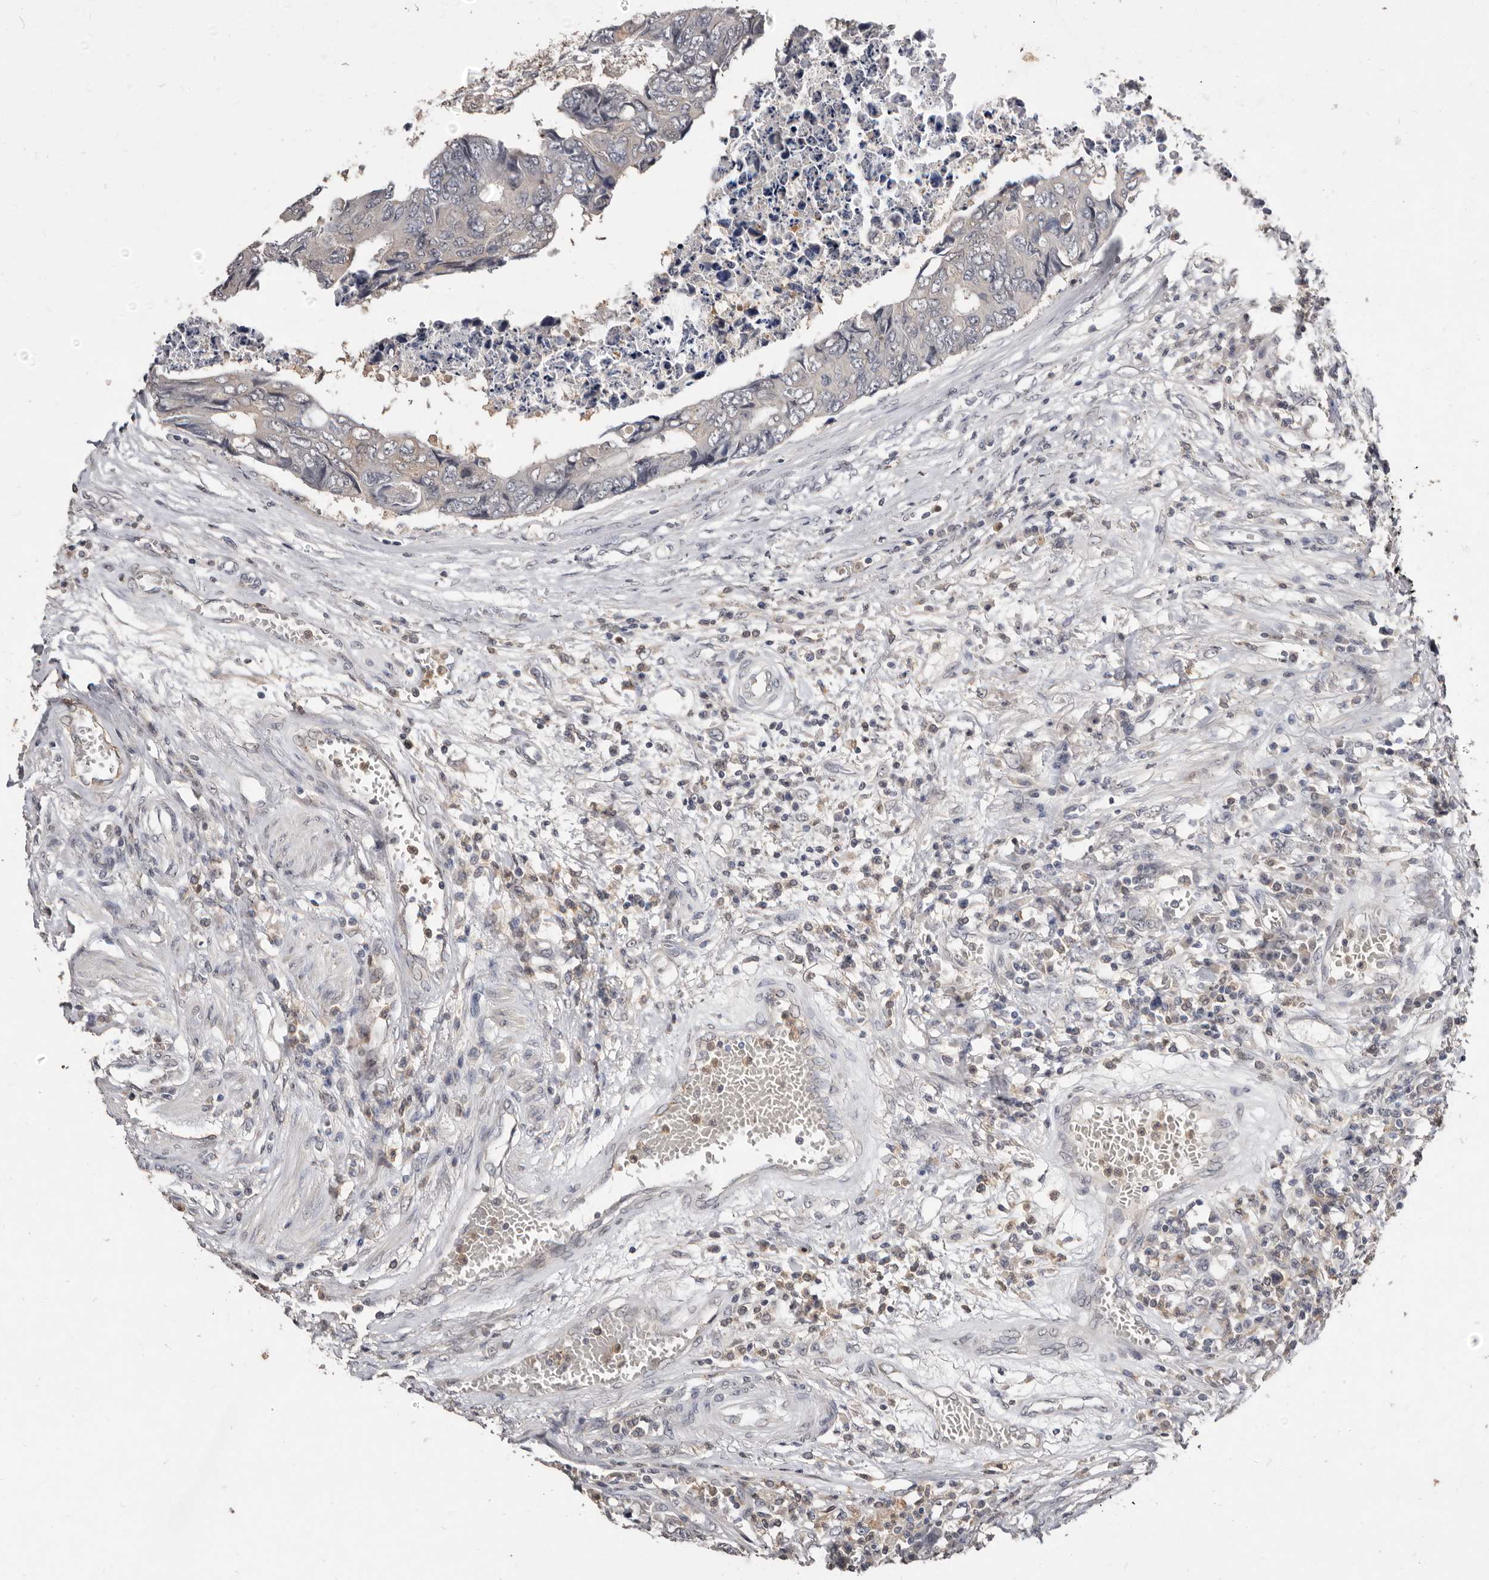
{"staining": {"intensity": "negative", "quantity": "none", "location": "none"}, "tissue": "colorectal cancer", "cell_type": "Tumor cells", "image_type": "cancer", "snomed": [{"axis": "morphology", "description": "Adenocarcinoma, NOS"}, {"axis": "topography", "description": "Rectum"}], "caption": "Immunohistochemistry (IHC) of colorectal cancer exhibits no expression in tumor cells.", "gene": "SULT1E1", "patient": {"sex": "male", "age": 84}}